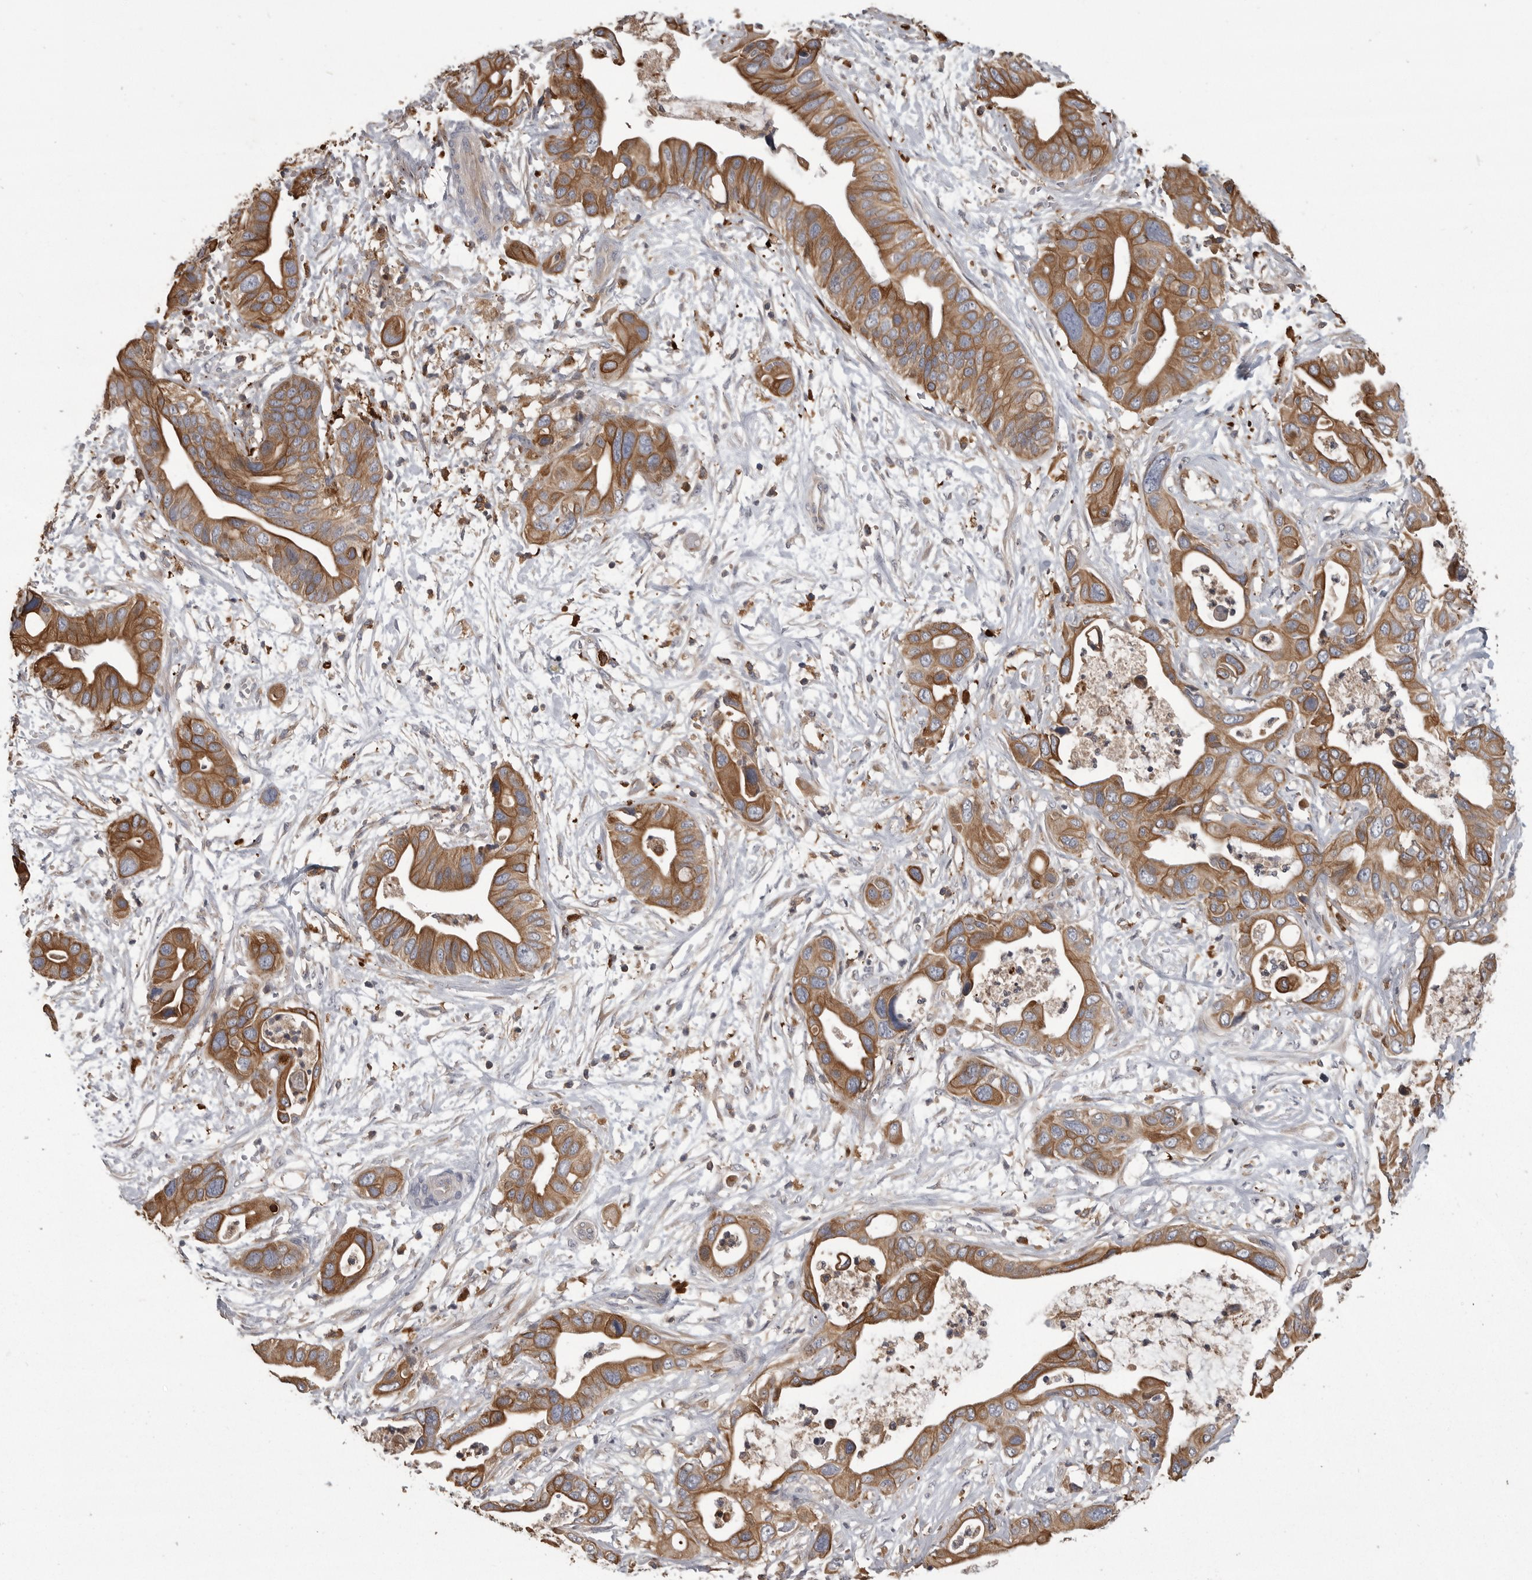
{"staining": {"intensity": "moderate", "quantity": ">75%", "location": "cytoplasmic/membranous"}, "tissue": "pancreatic cancer", "cell_type": "Tumor cells", "image_type": "cancer", "snomed": [{"axis": "morphology", "description": "Adenocarcinoma, NOS"}, {"axis": "topography", "description": "Pancreas"}], "caption": "Tumor cells reveal moderate cytoplasmic/membranous staining in approximately >75% of cells in pancreatic cancer (adenocarcinoma). (Brightfield microscopy of DAB IHC at high magnification).", "gene": "CMTM6", "patient": {"sex": "male", "age": 66}}